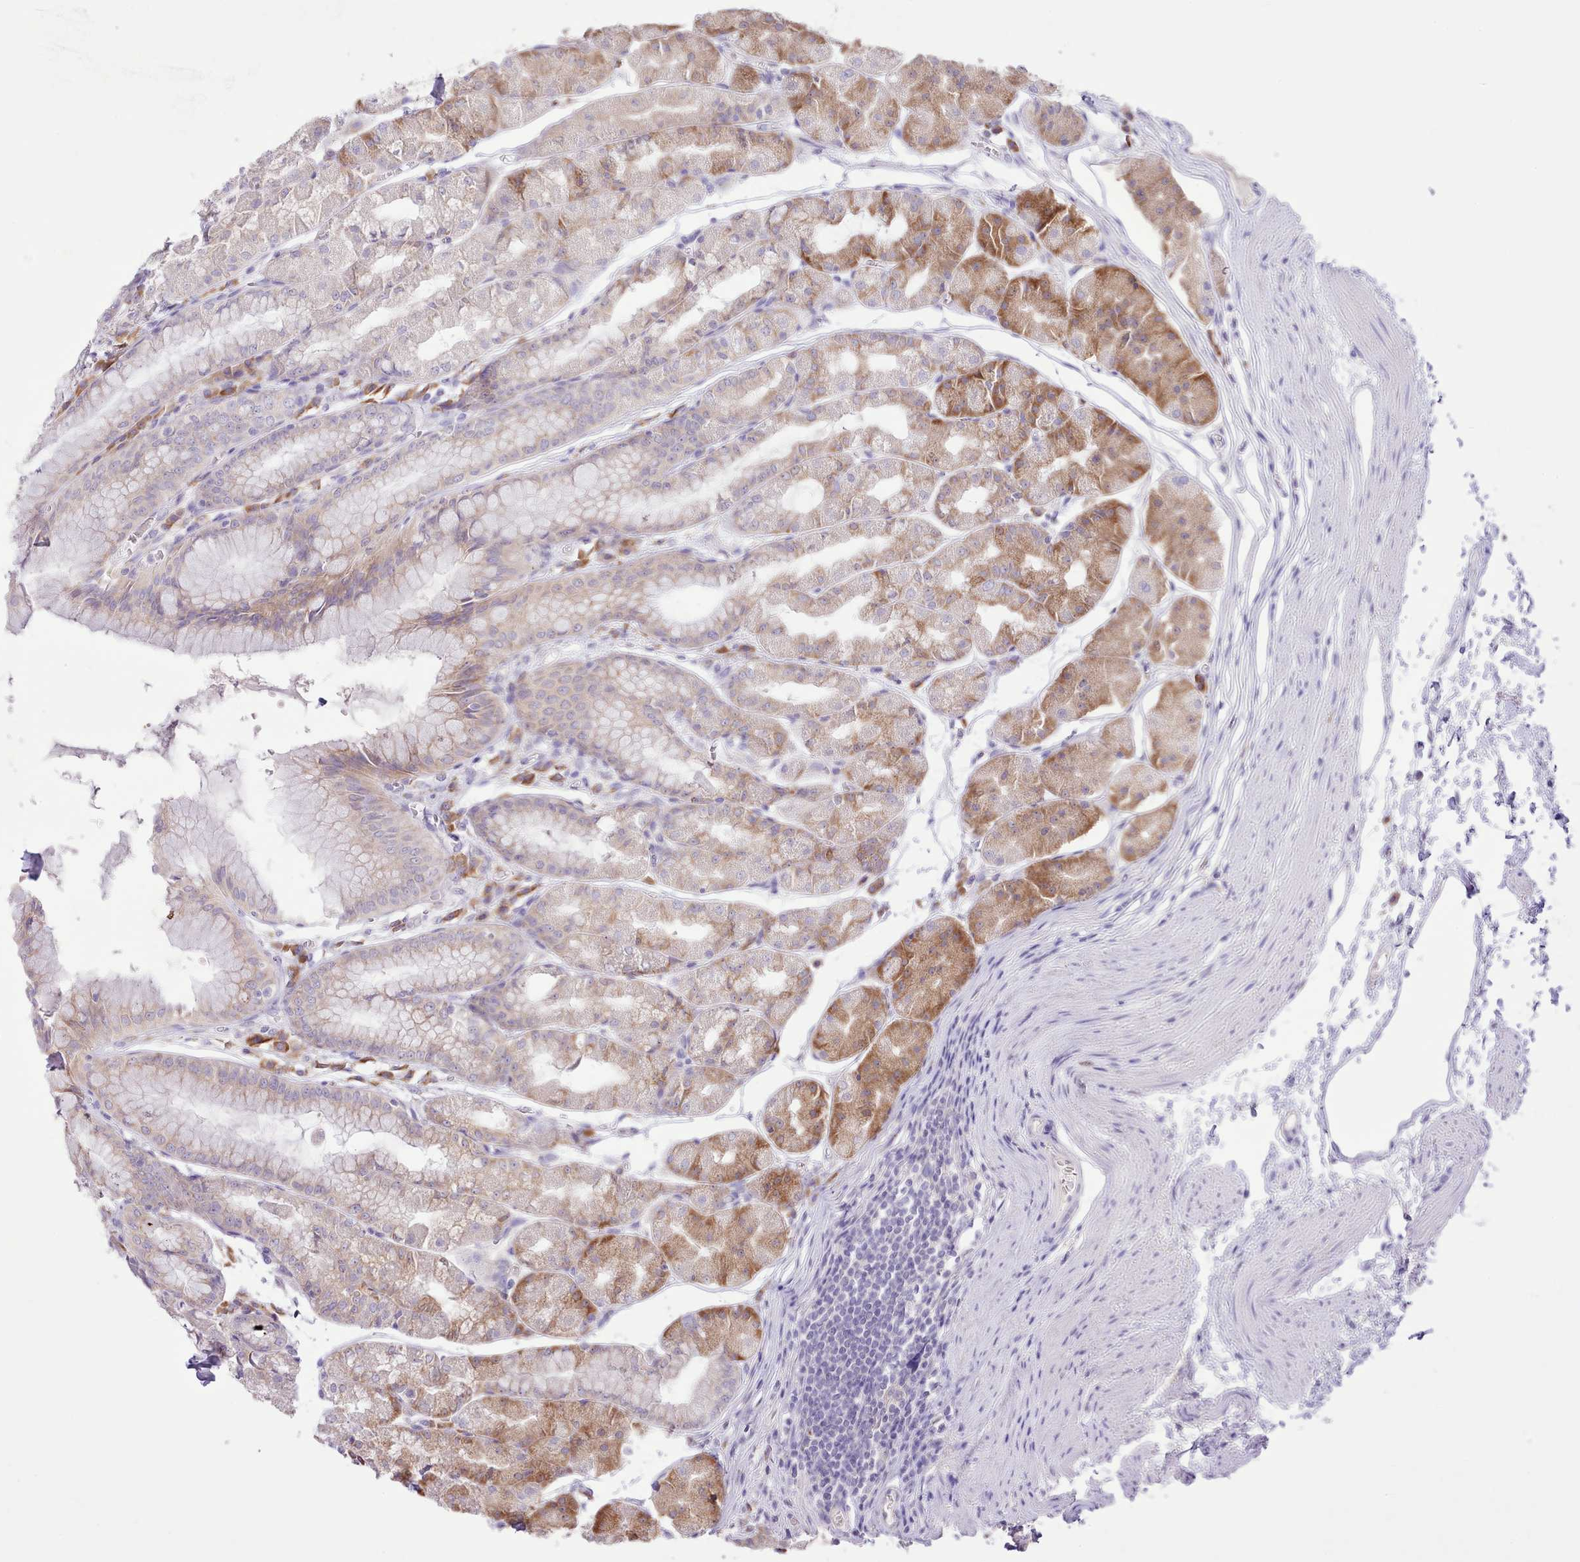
{"staining": {"intensity": "moderate", "quantity": "25%-75%", "location": "cytoplasmic/membranous"}, "tissue": "stomach", "cell_type": "Glandular cells", "image_type": "normal", "snomed": [{"axis": "morphology", "description": "Normal tissue, NOS"}, {"axis": "topography", "description": "Stomach"}], "caption": "The image demonstrates staining of normal stomach, revealing moderate cytoplasmic/membranous protein positivity (brown color) within glandular cells.", "gene": "CCL1", "patient": {"sex": "male", "age": 55}}